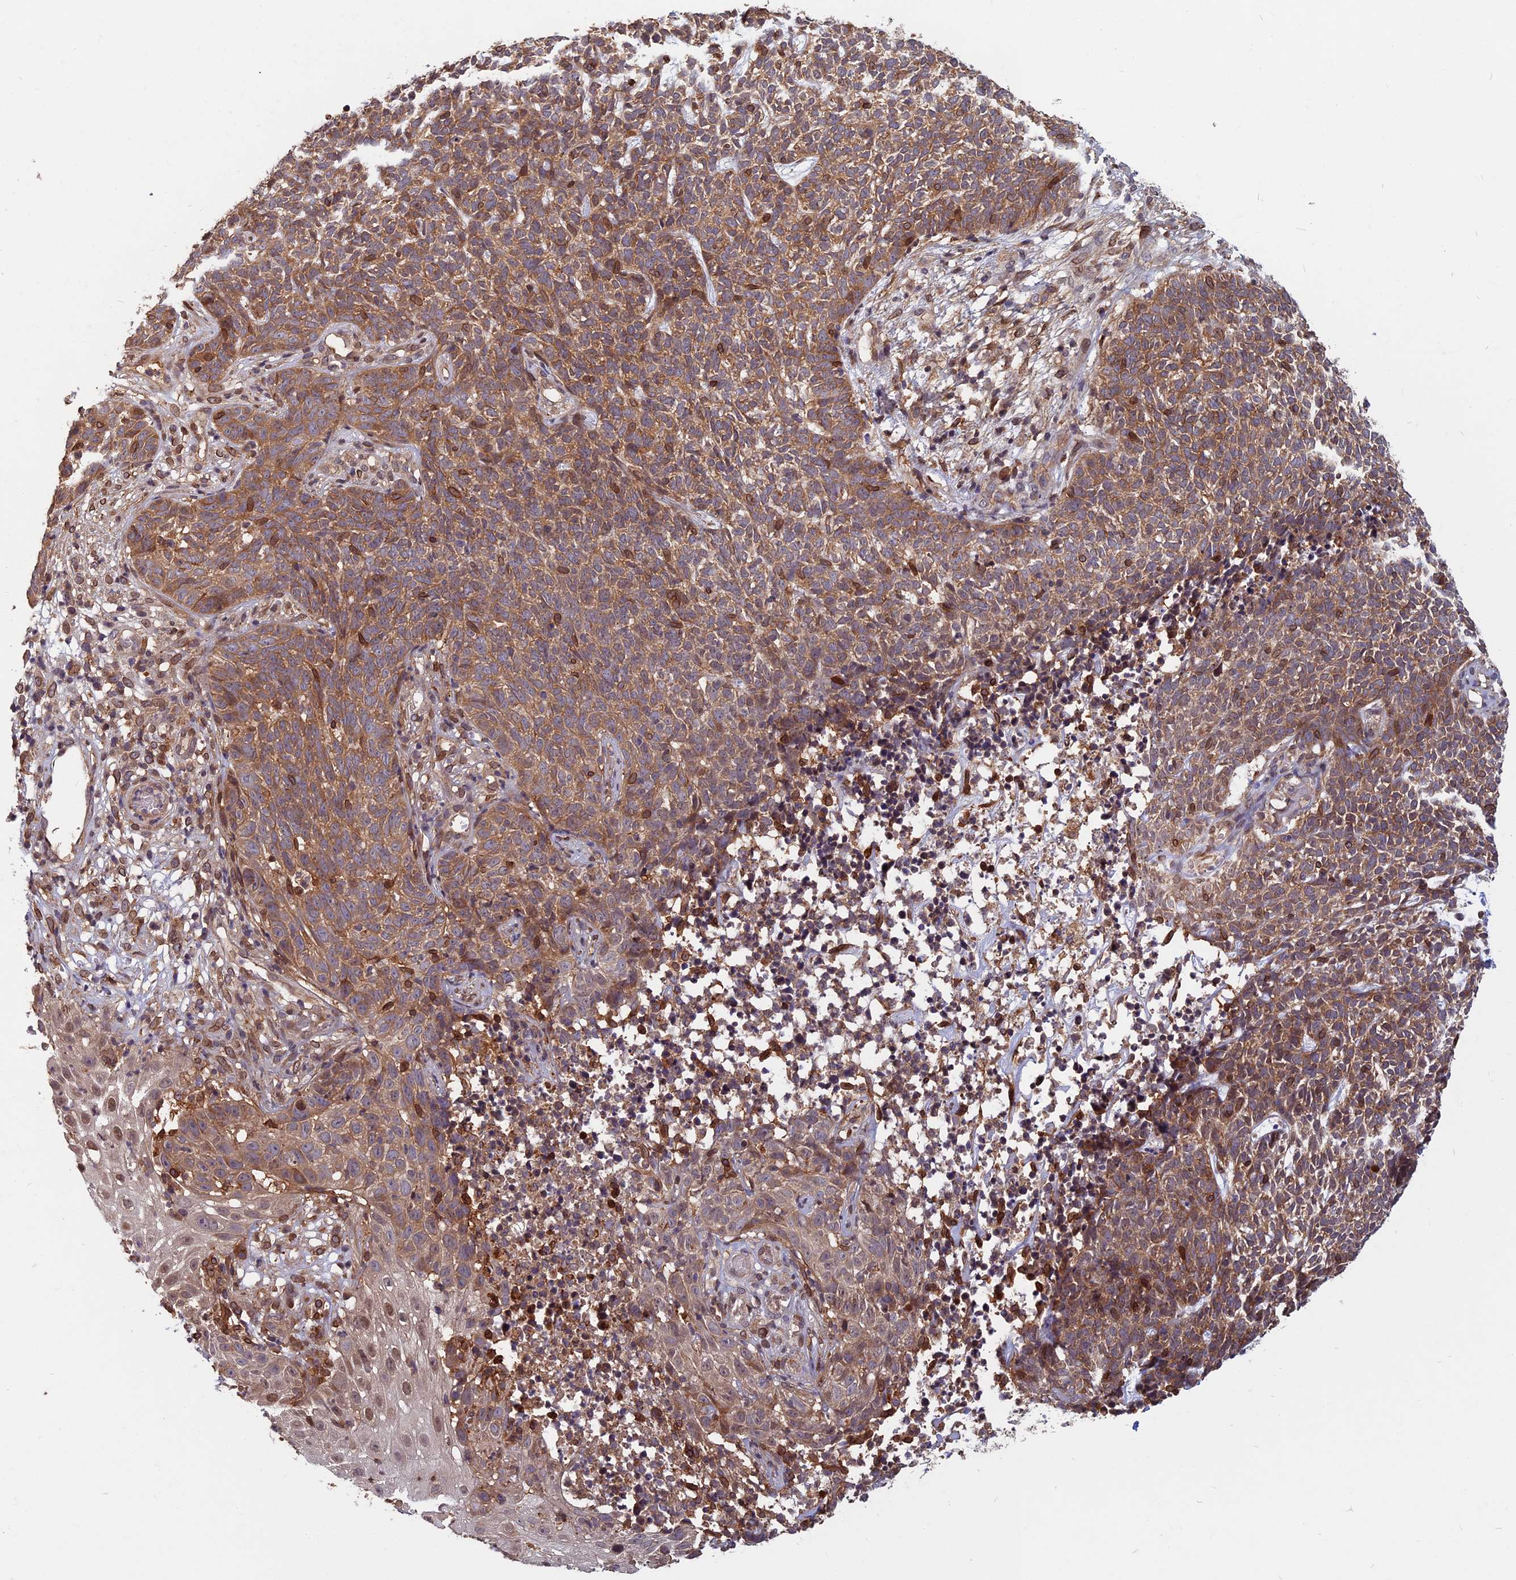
{"staining": {"intensity": "moderate", "quantity": ">75%", "location": "cytoplasmic/membranous"}, "tissue": "skin cancer", "cell_type": "Tumor cells", "image_type": "cancer", "snomed": [{"axis": "morphology", "description": "Basal cell carcinoma"}, {"axis": "topography", "description": "Skin"}], "caption": "IHC image of basal cell carcinoma (skin) stained for a protein (brown), which reveals medium levels of moderate cytoplasmic/membranous expression in about >75% of tumor cells.", "gene": "SPG11", "patient": {"sex": "female", "age": 84}}